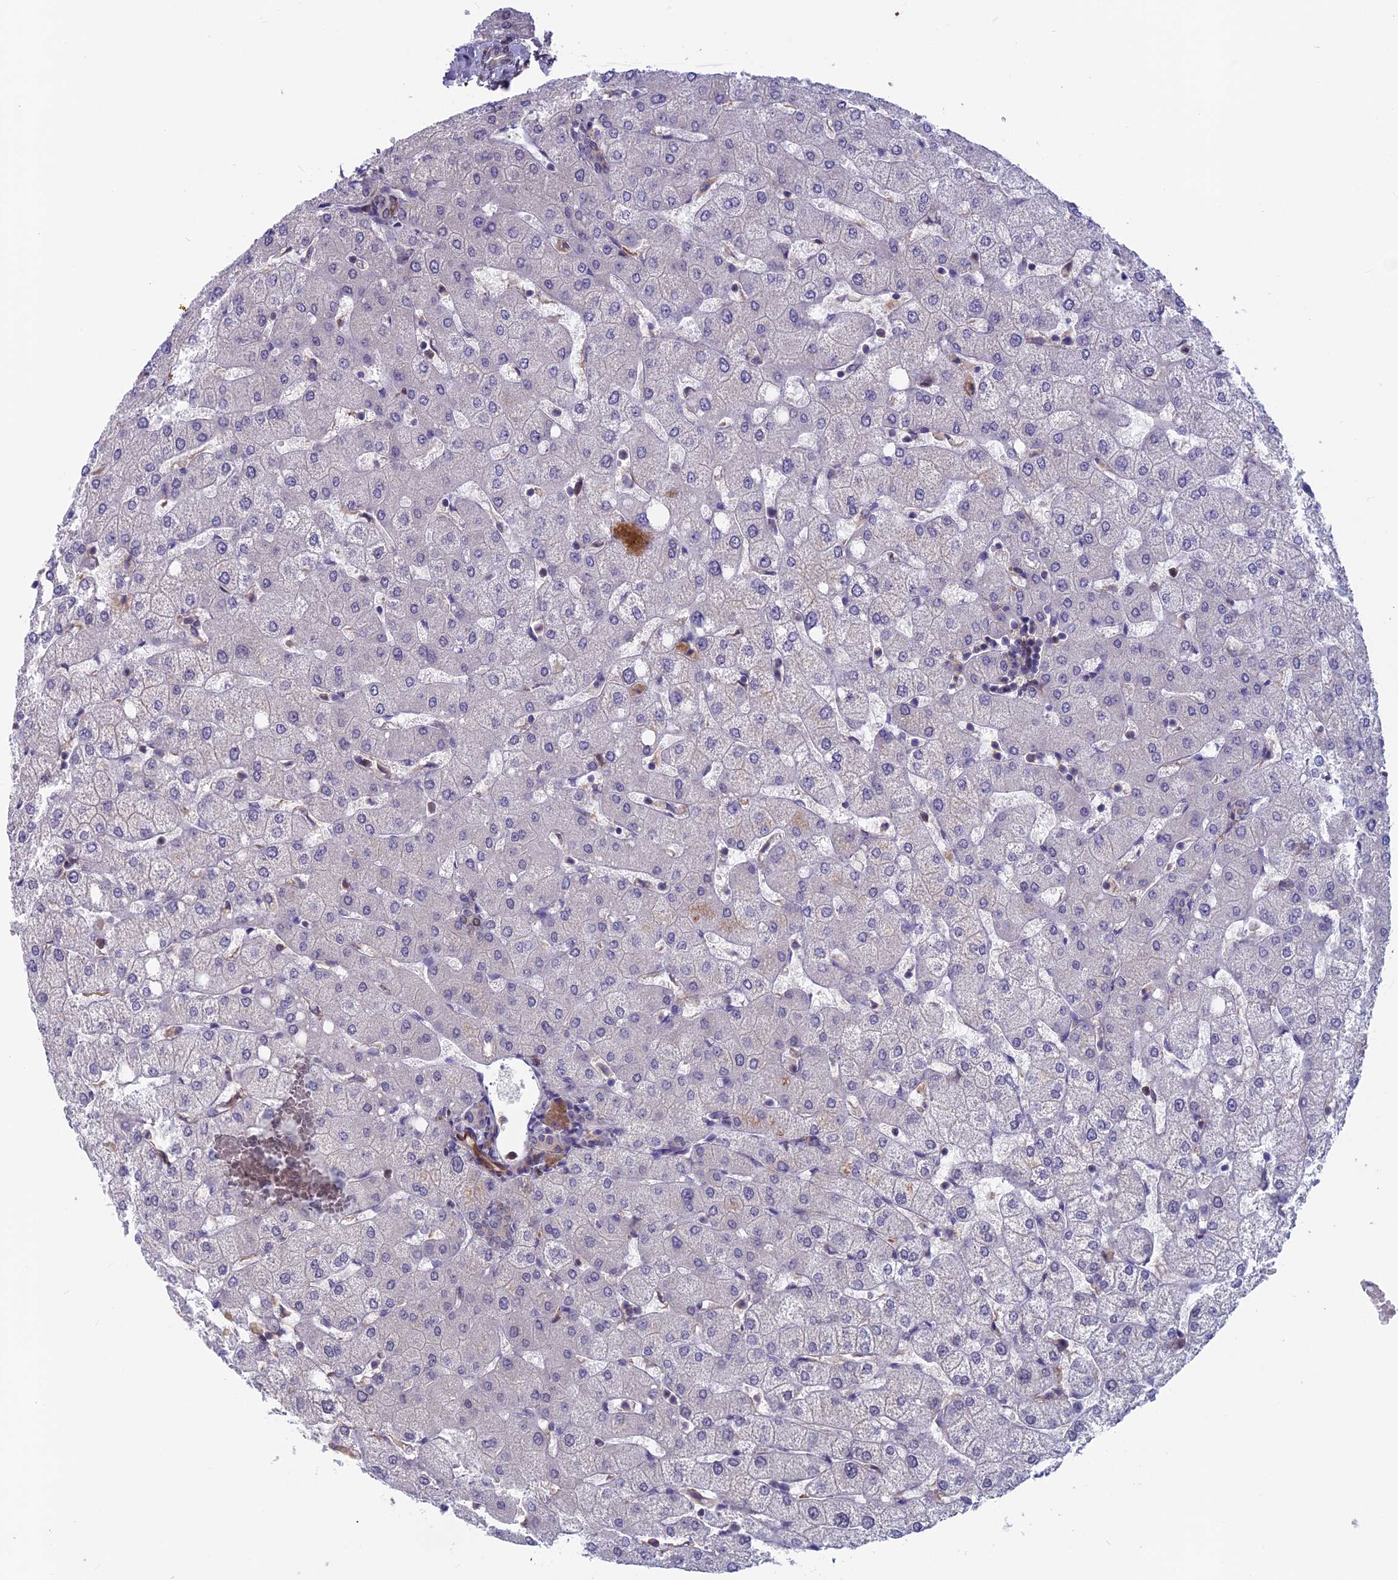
{"staining": {"intensity": "negative", "quantity": "none", "location": "none"}, "tissue": "liver", "cell_type": "Cholangiocytes", "image_type": "normal", "snomed": [{"axis": "morphology", "description": "Normal tissue, NOS"}, {"axis": "topography", "description": "Liver"}], "caption": "This is an IHC histopathology image of unremarkable liver. There is no expression in cholangiocytes.", "gene": "MAST2", "patient": {"sex": "female", "age": 54}}